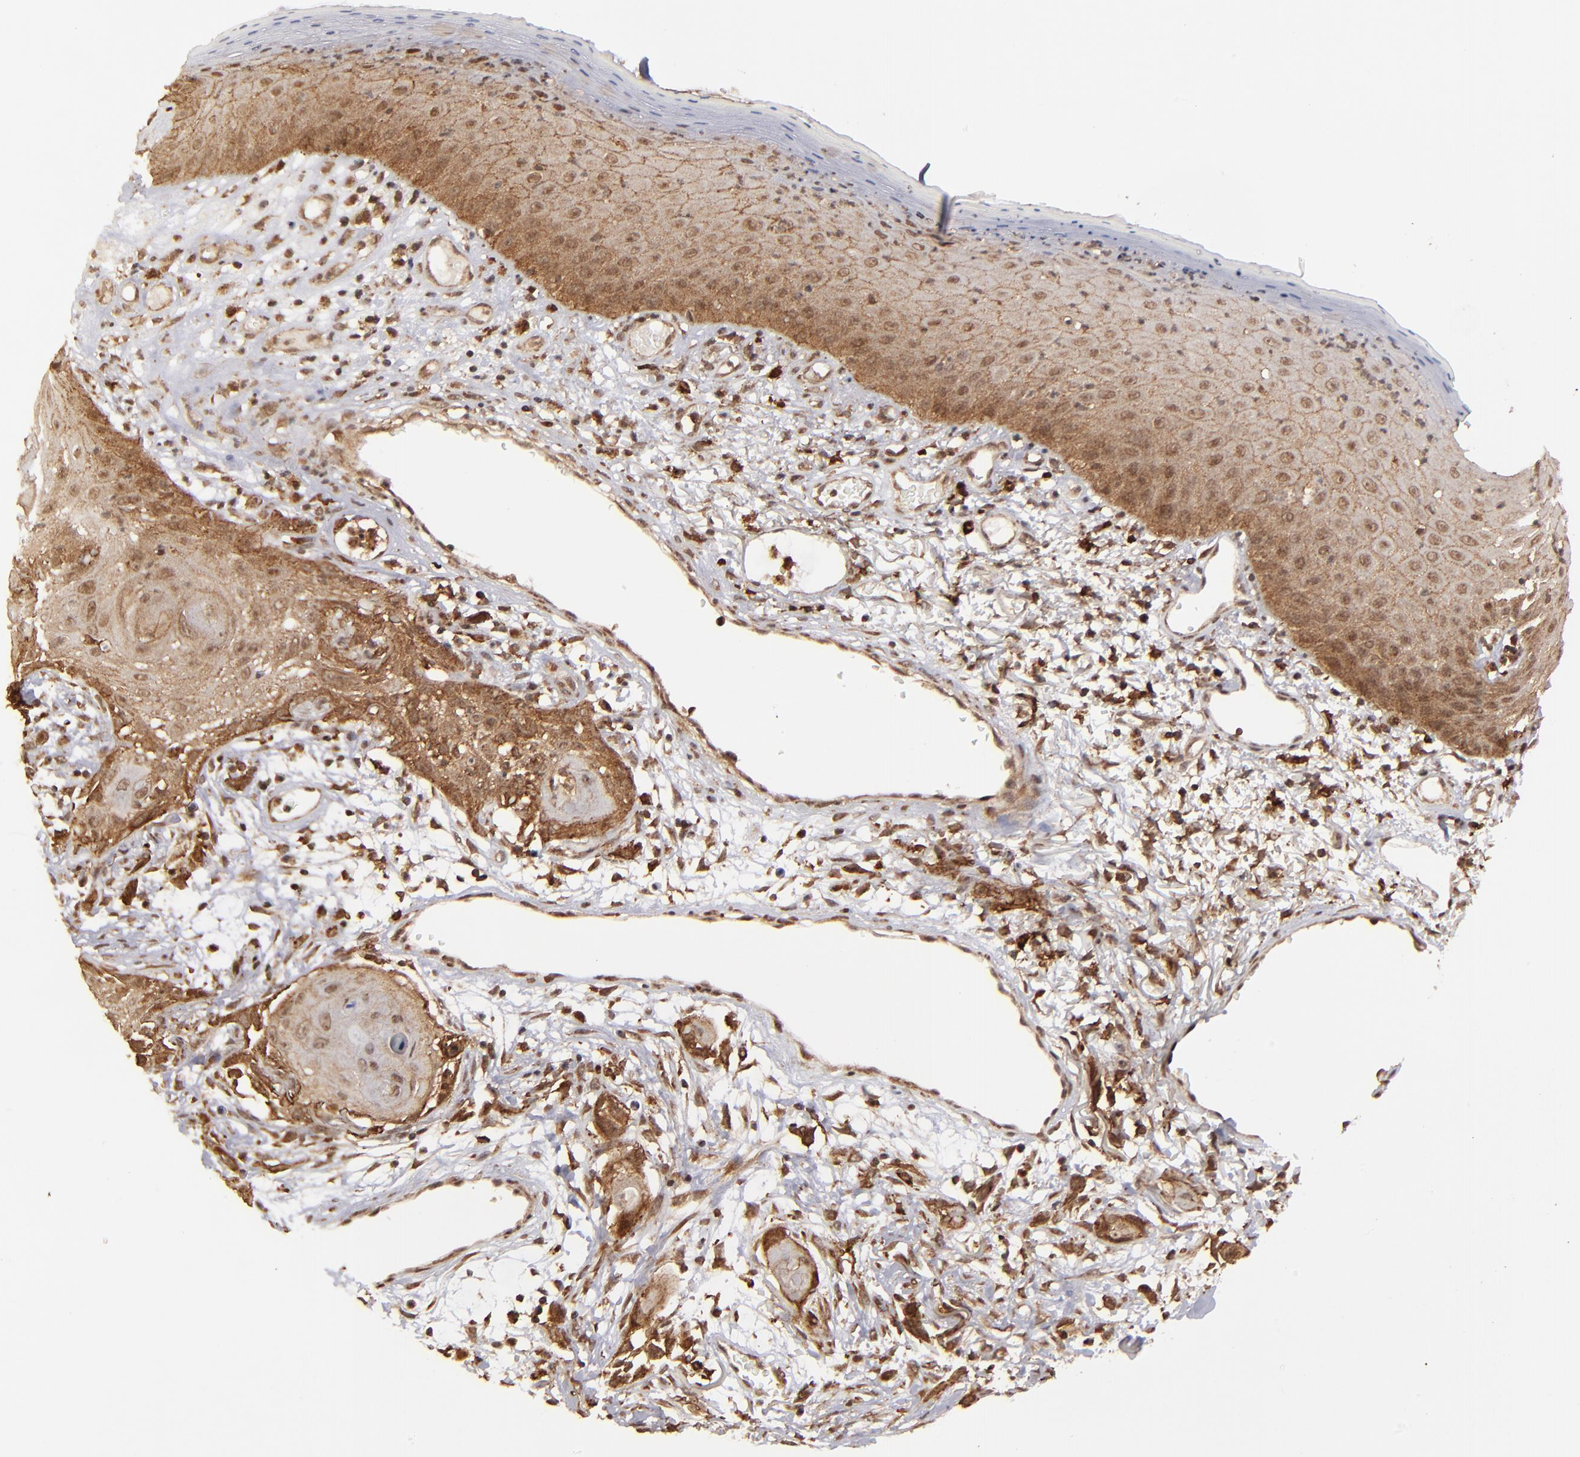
{"staining": {"intensity": "moderate", "quantity": ">75%", "location": "cytoplasmic/membranous,nuclear"}, "tissue": "skin cancer", "cell_type": "Tumor cells", "image_type": "cancer", "snomed": [{"axis": "morphology", "description": "Squamous cell carcinoma, NOS"}, {"axis": "topography", "description": "Skin"}], "caption": "High-power microscopy captured an immunohistochemistry image of skin squamous cell carcinoma, revealing moderate cytoplasmic/membranous and nuclear expression in approximately >75% of tumor cells.", "gene": "RGS6", "patient": {"sex": "female", "age": 59}}